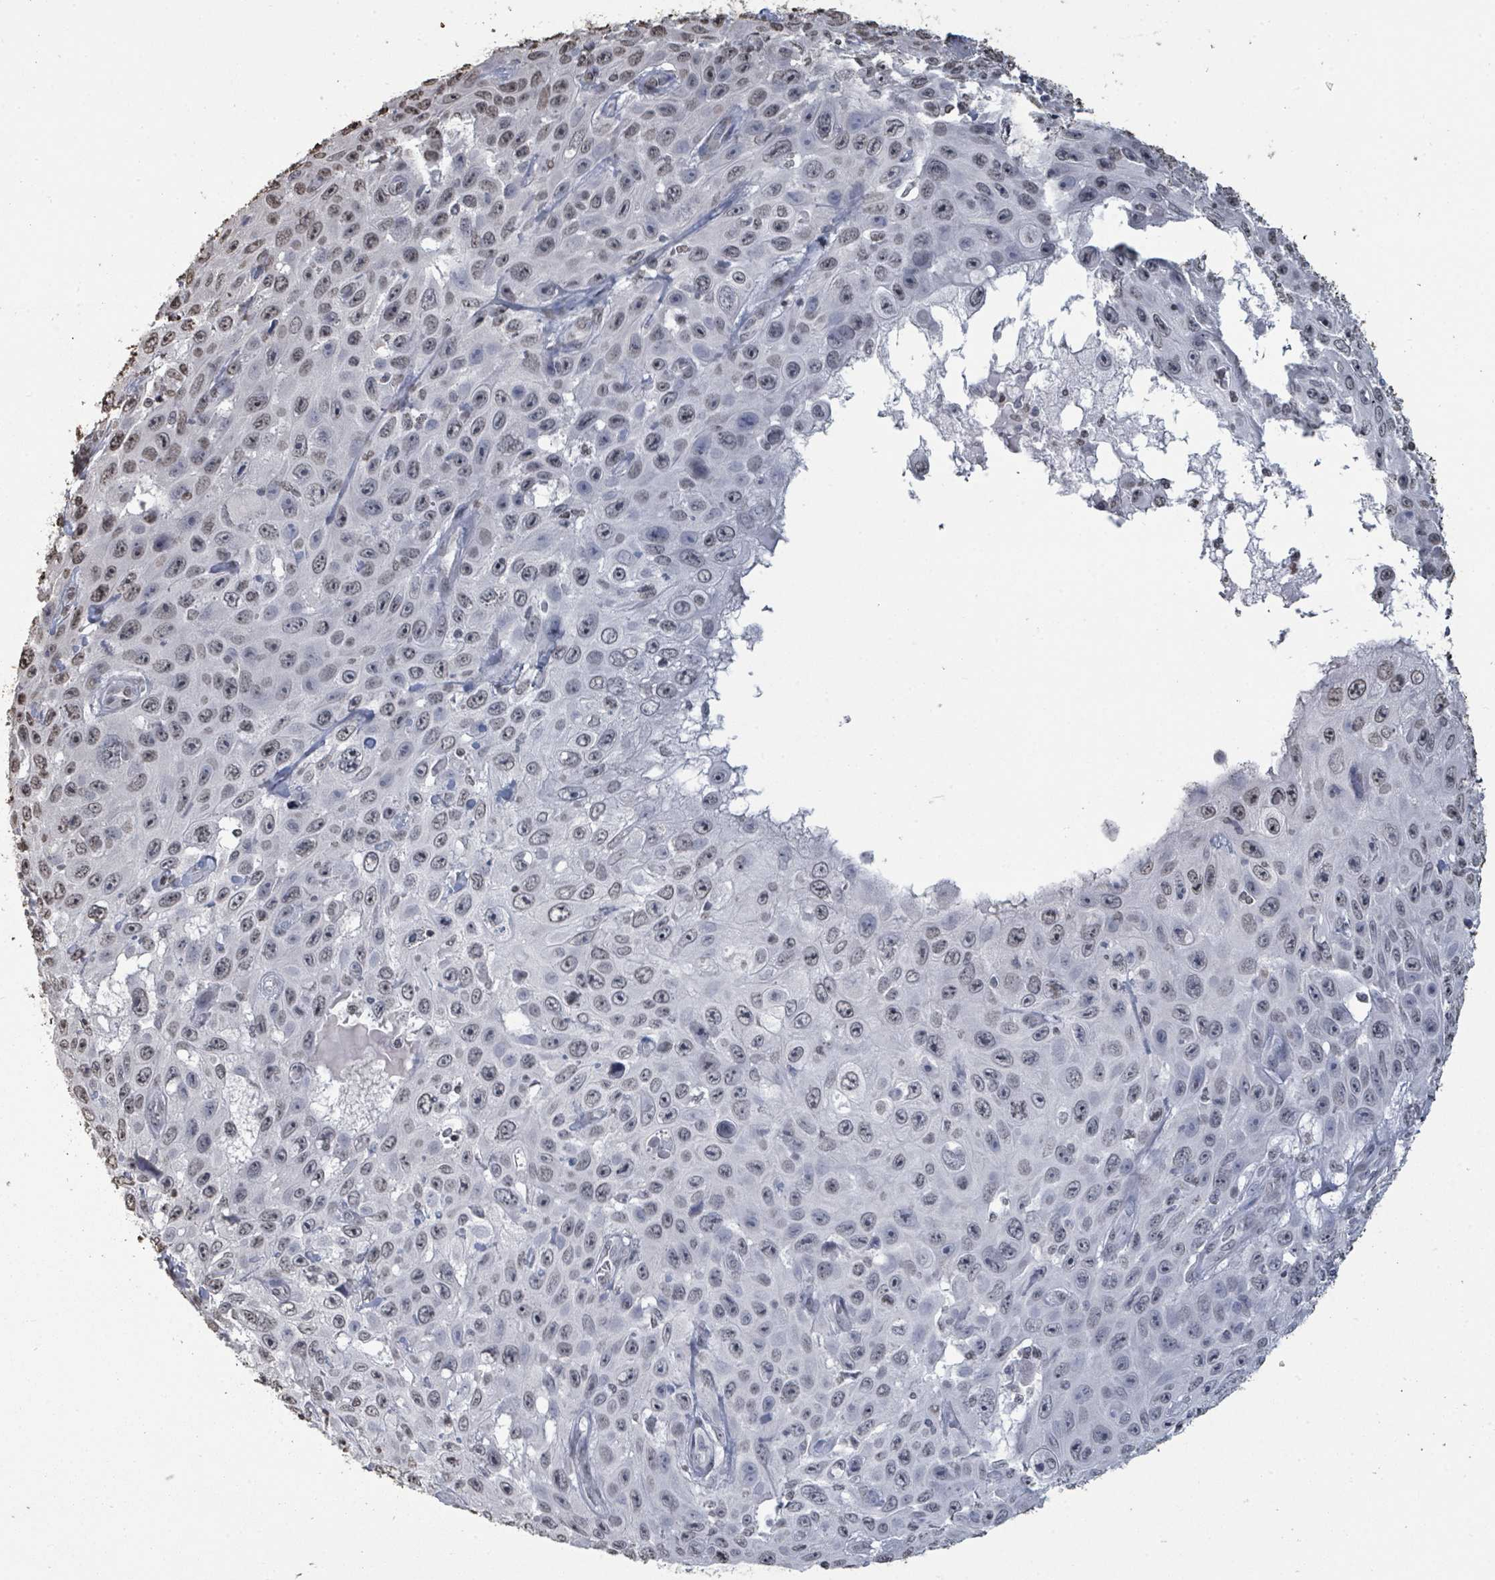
{"staining": {"intensity": "negative", "quantity": "none", "location": "none"}, "tissue": "skin cancer", "cell_type": "Tumor cells", "image_type": "cancer", "snomed": [{"axis": "morphology", "description": "Squamous cell carcinoma, NOS"}, {"axis": "topography", "description": "Skin"}], "caption": "Skin cancer was stained to show a protein in brown. There is no significant positivity in tumor cells.", "gene": "MRPS12", "patient": {"sex": "male", "age": 82}}